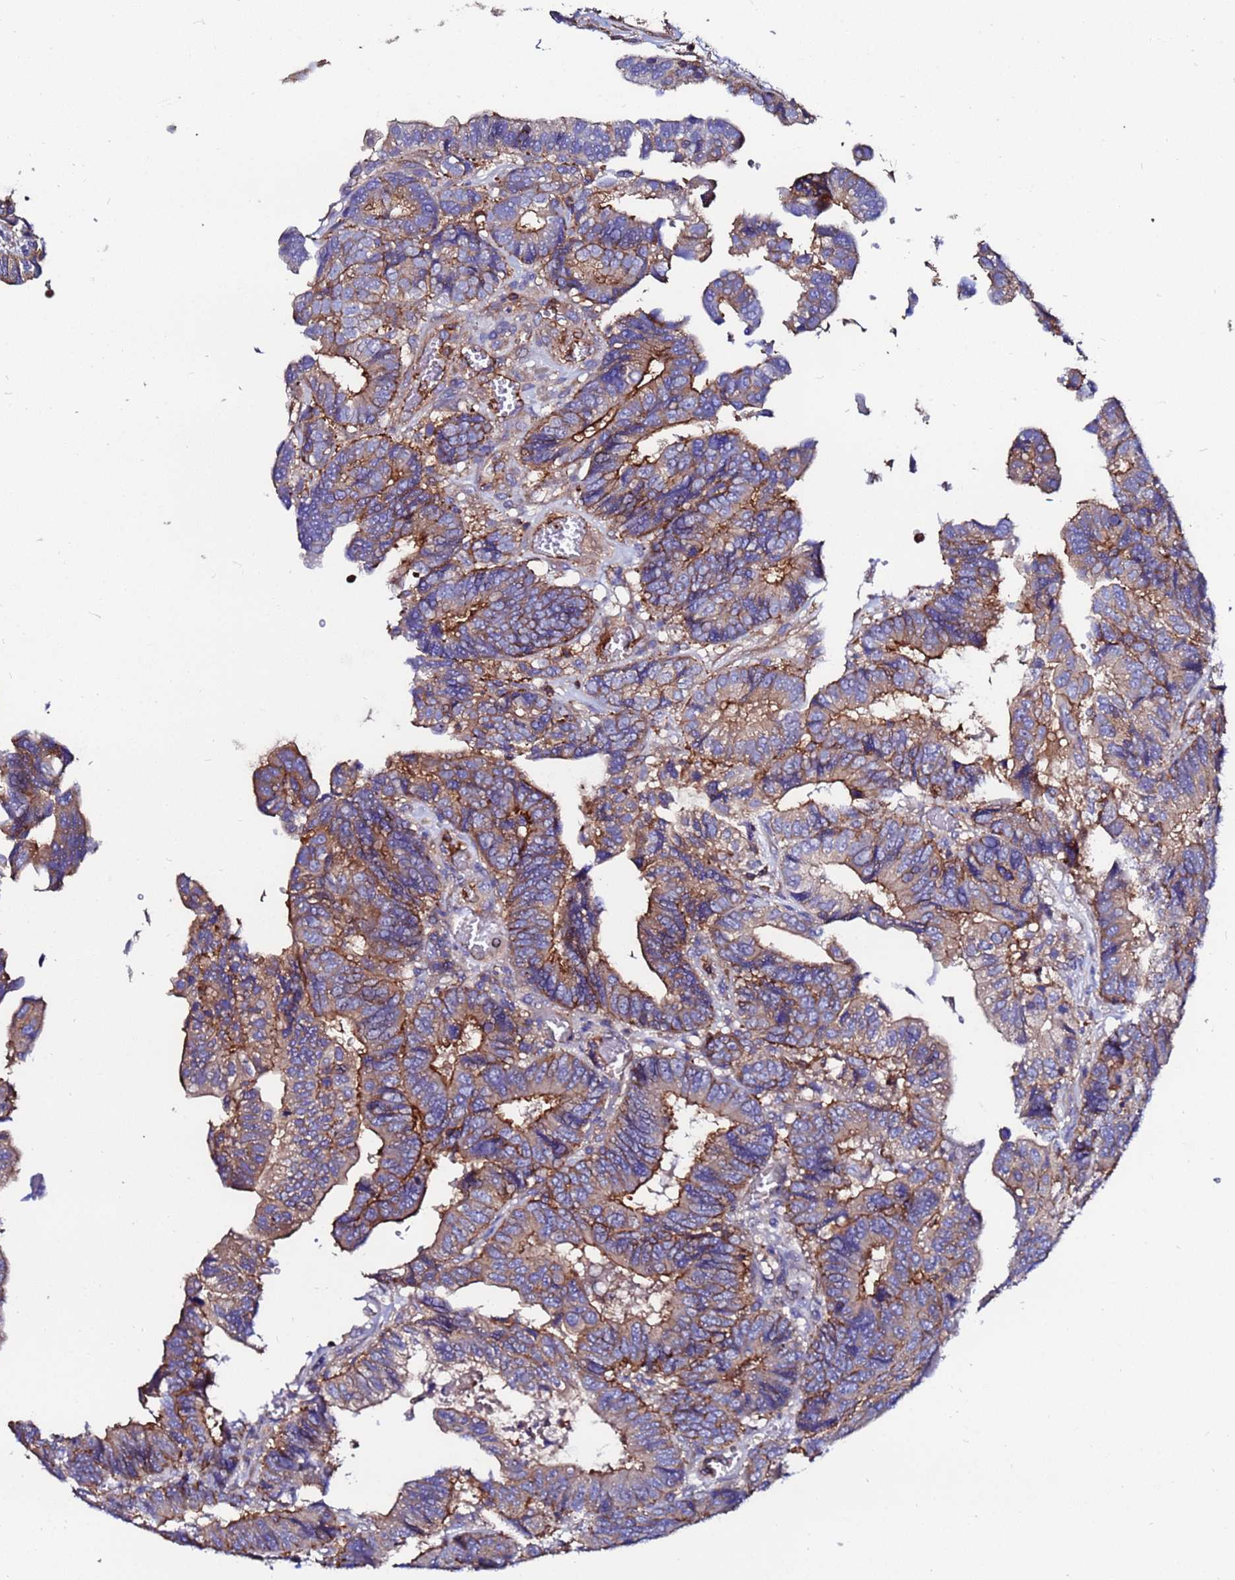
{"staining": {"intensity": "moderate", "quantity": "25%-75%", "location": "cytoplasmic/membranous"}, "tissue": "colorectal cancer", "cell_type": "Tumor cells", "image_type": "cancer", "snomed": [{"axis": "morphology", "description": "Adenocarcinoma, NOS"}, {"axis": "topography", "description": "Colon"}], "caption": "Immunohistochemical staining of human colorectal cancer exhibits medium levels of moderate cytoplasmic/membranous staining in about 25%-75% of tumor cells.", "gene": "POTEE", "patient": {"sex": "male", "age": 85}}